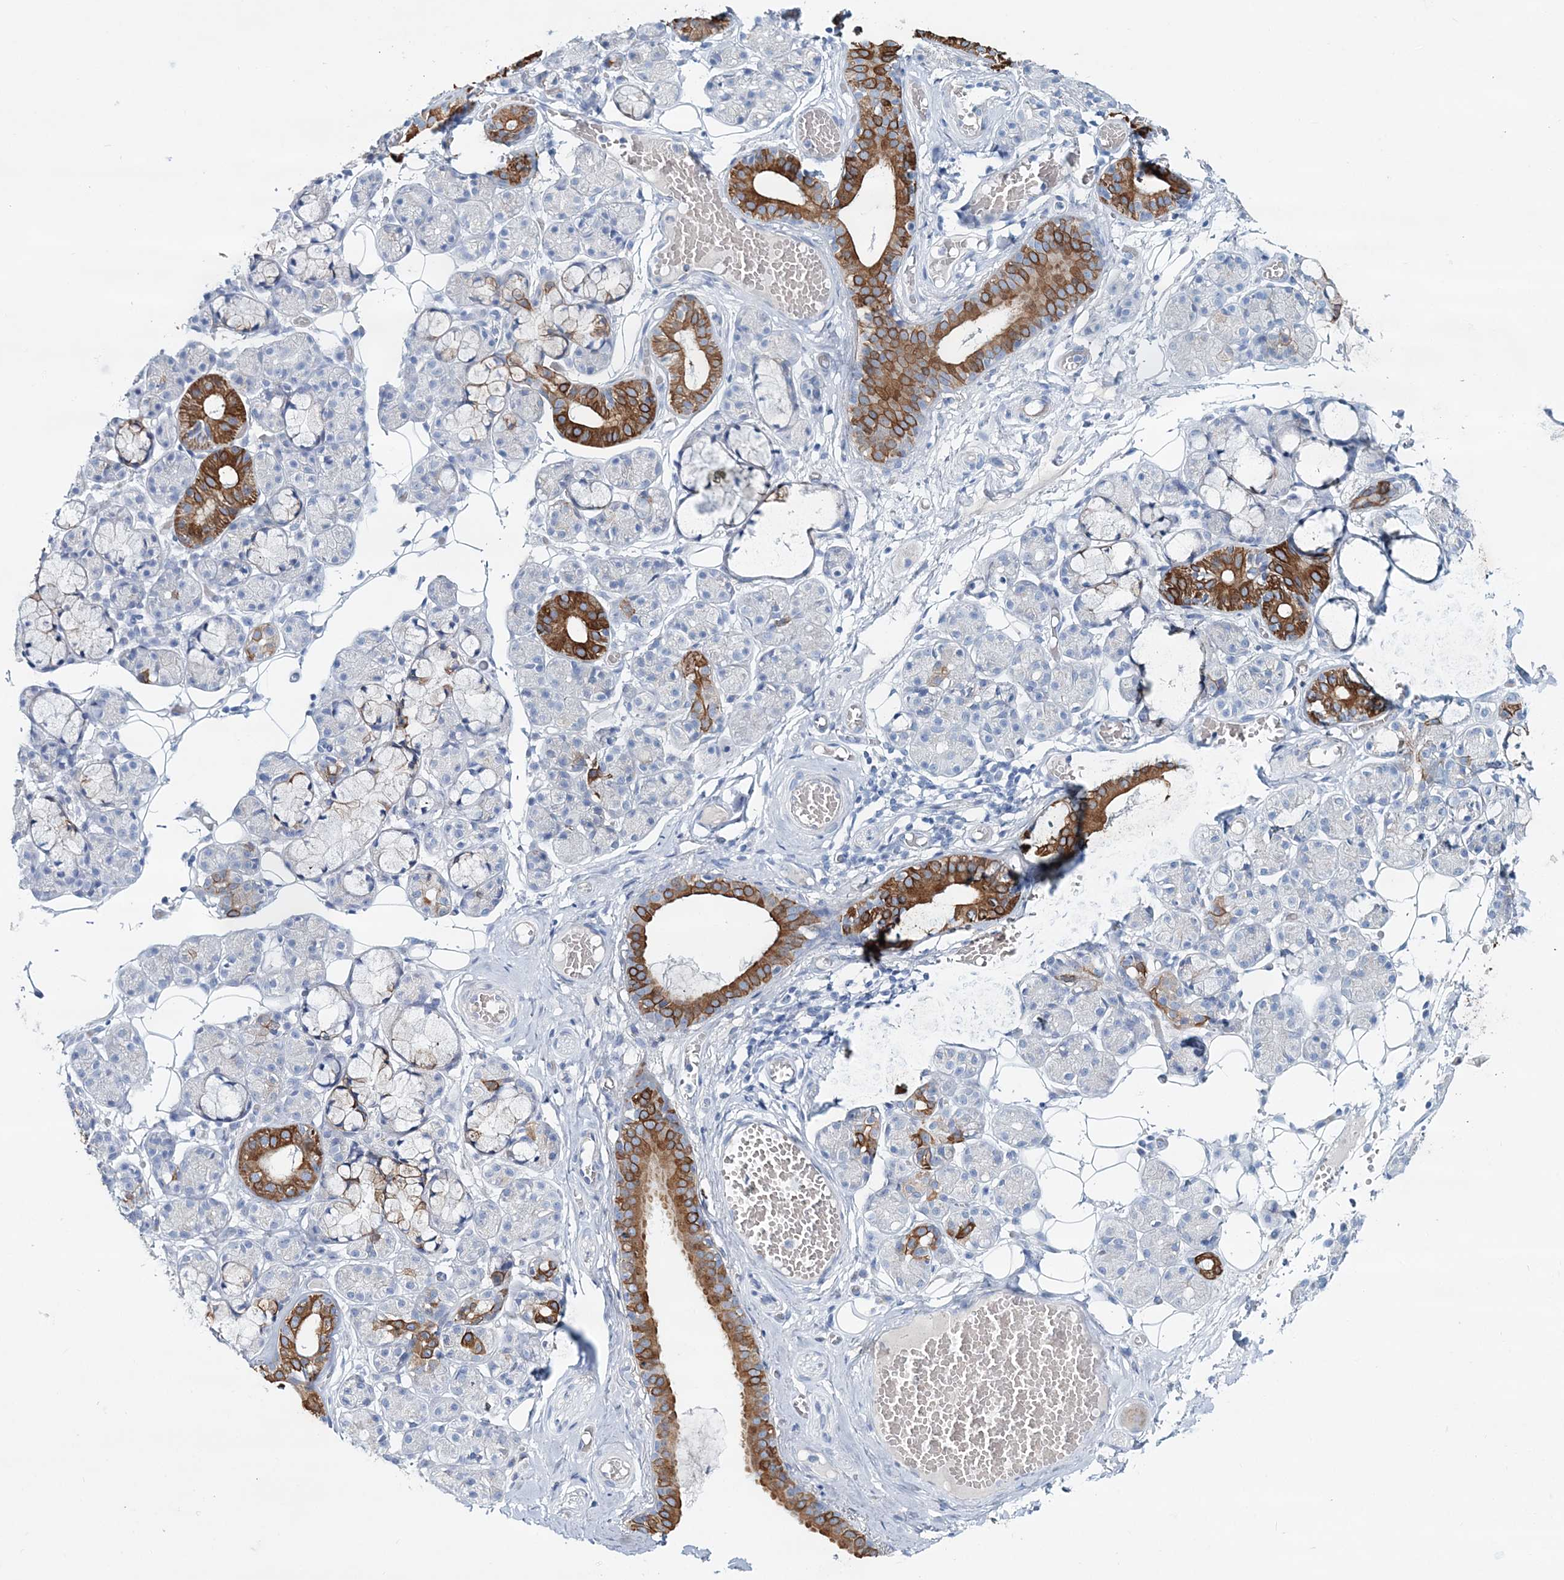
{"staining": {"intensity": "strong", "quantity": "25%-75%", "location": "cytoplasmic/membranous"}, "tissue": "salivary gland", "cell_type": "Glandular cells", "image_type": "normal", "snomed": [{"axis": "morphology", "description": "Normal tissue, NOS"}, {"axis": "topography", "description": "Salivary gland"}], "caption": "Protein staining of benign salivary gland displays strong cytoplasmic/membranous expression in about 25%-75% of glandular cells. The protein of interest is stained brown, and the nuclei are stained in blue (DAB (3,3'-diaminobenzidine) IHC with brightfield microscopy, high magnification).", "gene": "ADGRL1", "patient": {"sex": "male", "age": 63}}